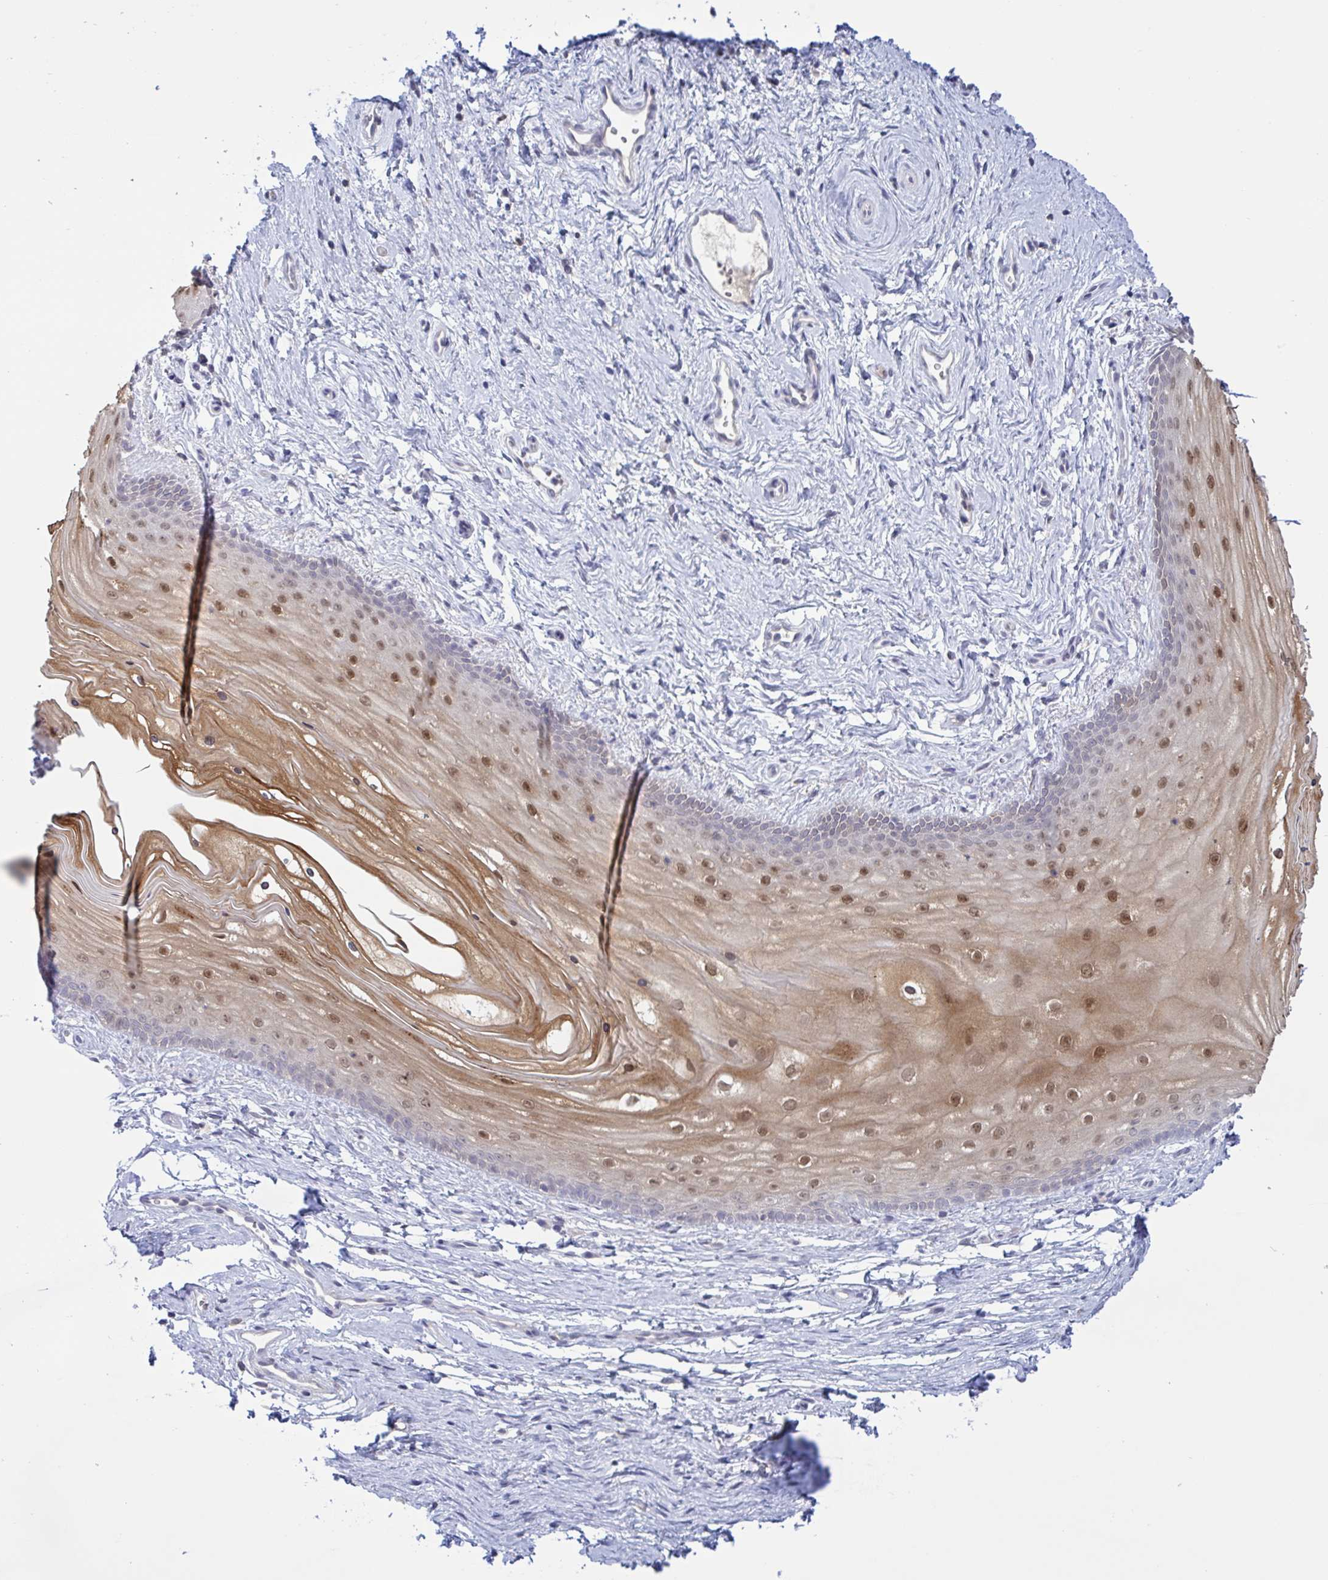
{"staining": {"intensity": "strong", "quantity": "25%-75%", "location": "cytoplasmic/membranous,nuclear"}, "tissue": "vagina", "cell_type": "Squamous epithelial cells", "image_type": "normal", "snomed": [{"axis": "morphology", "description": "Normal tissue, NOS"}, {"axis": "topography", "description": "Vagina"}], "caption": "Squamous epithelial cells show high levels of strong cytoplasmic/membranous,nuclear staining in about 25%-75% of cells in benign human vagina. The staining was performed using DAB to visualize the protein expression in brown, while the nuclei were stained in blue with hematoxylin (Magnification: 20x).", "gene": "SERPINB13", "patient": {"sex": "female", "age": 38}}